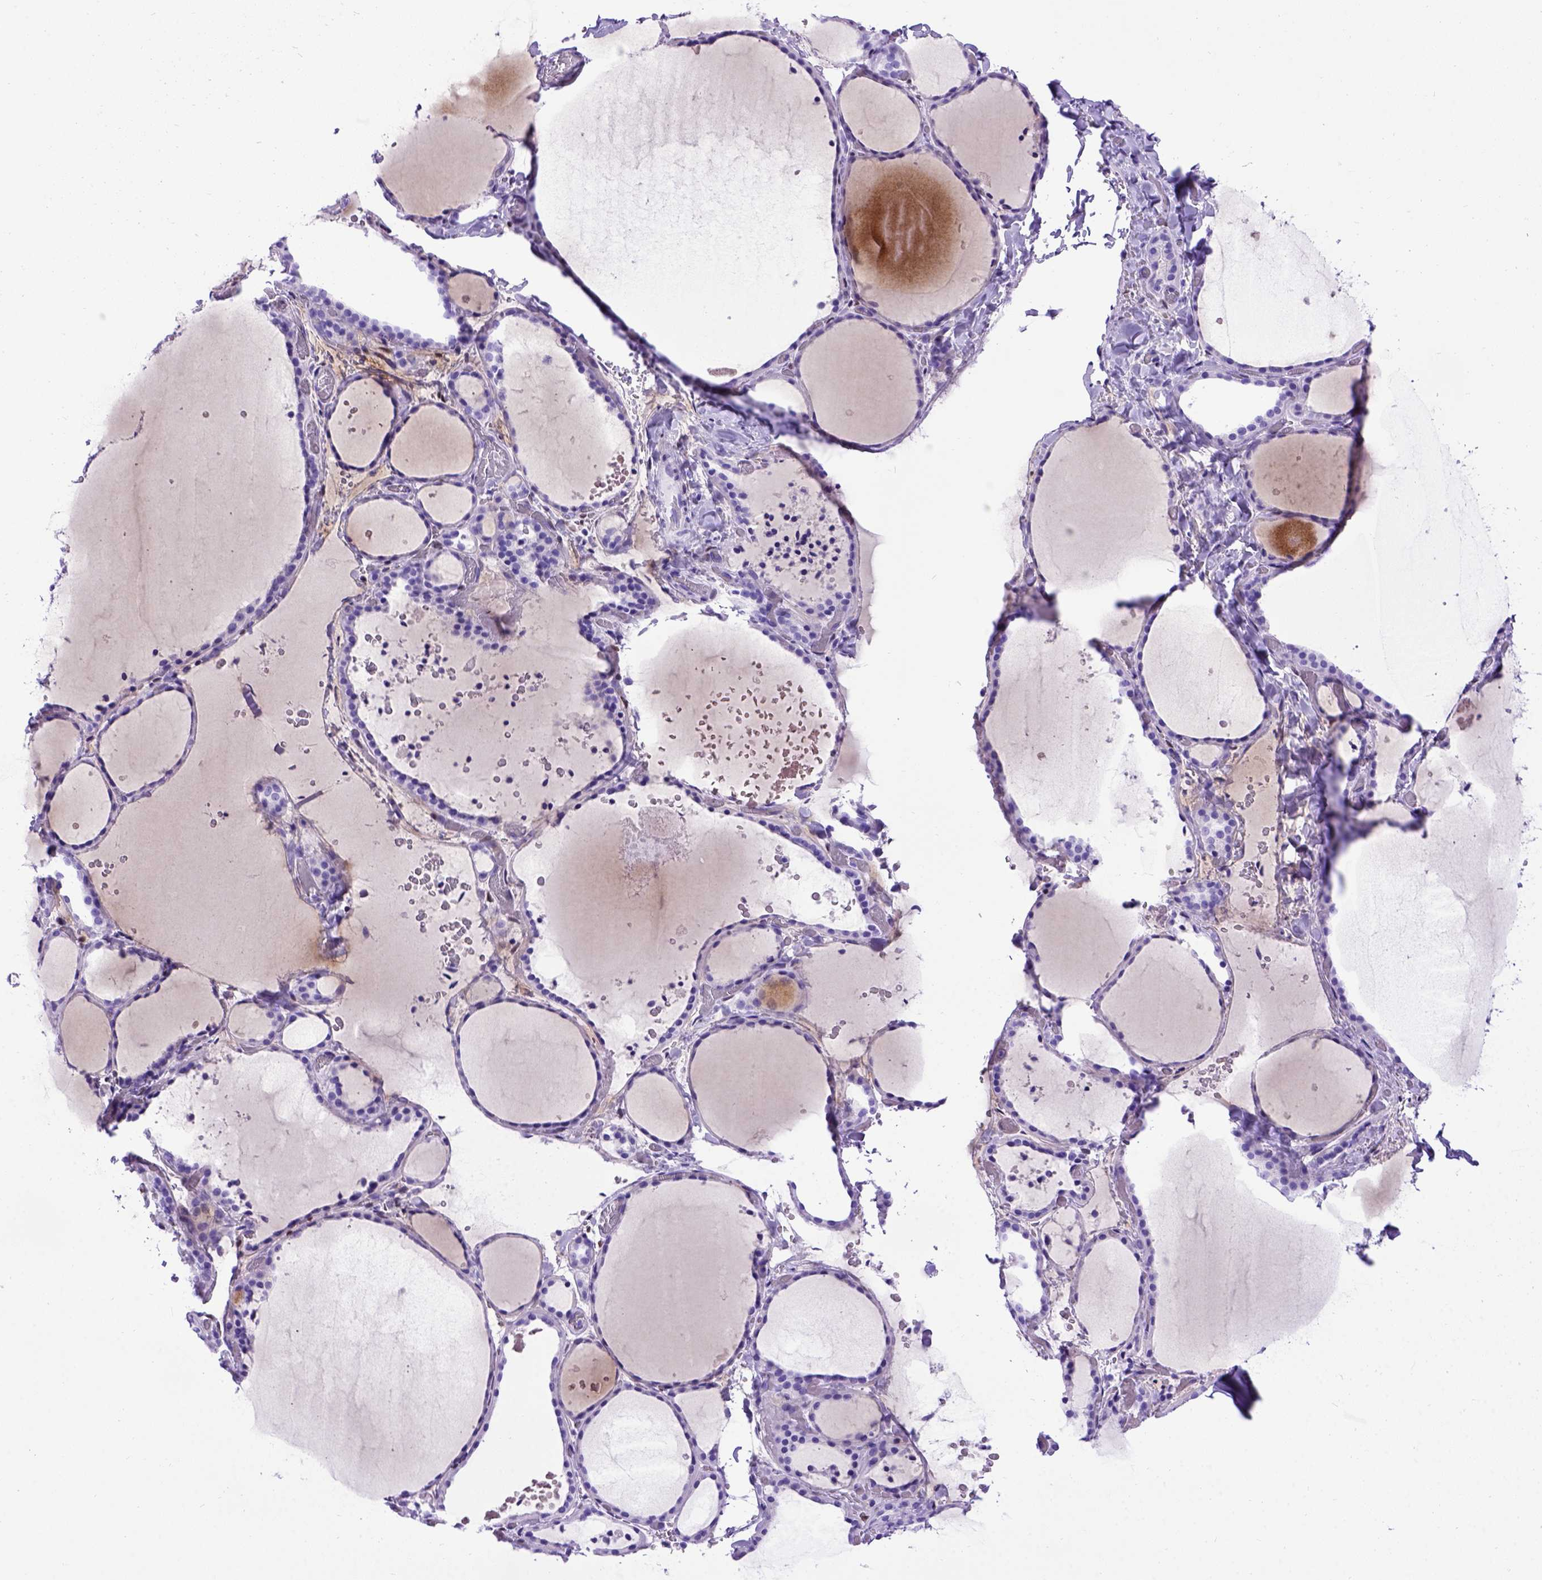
{"staining": {"intensity": "negative", "quantity": "none", "location": "none"}, "tissue": "thyroid gland", "cell_type": "Glandular cells", "image_type": "normal", "snomed": [{"axis": "morphology", "description": "Normal tissue, NOS"}, {"axis": "topography", "description": "Thyroid gland"}], "caption": "Normal thyroid gland was stained to show a protein in brown. There is no significant staining in glandular cells. (DAB (3,3'-diaminobenzidine) immunohistochemistry with hematoxylin counter stain).", "gene": "MEOX2", "patient": {"sex": "female", "age": 36}}